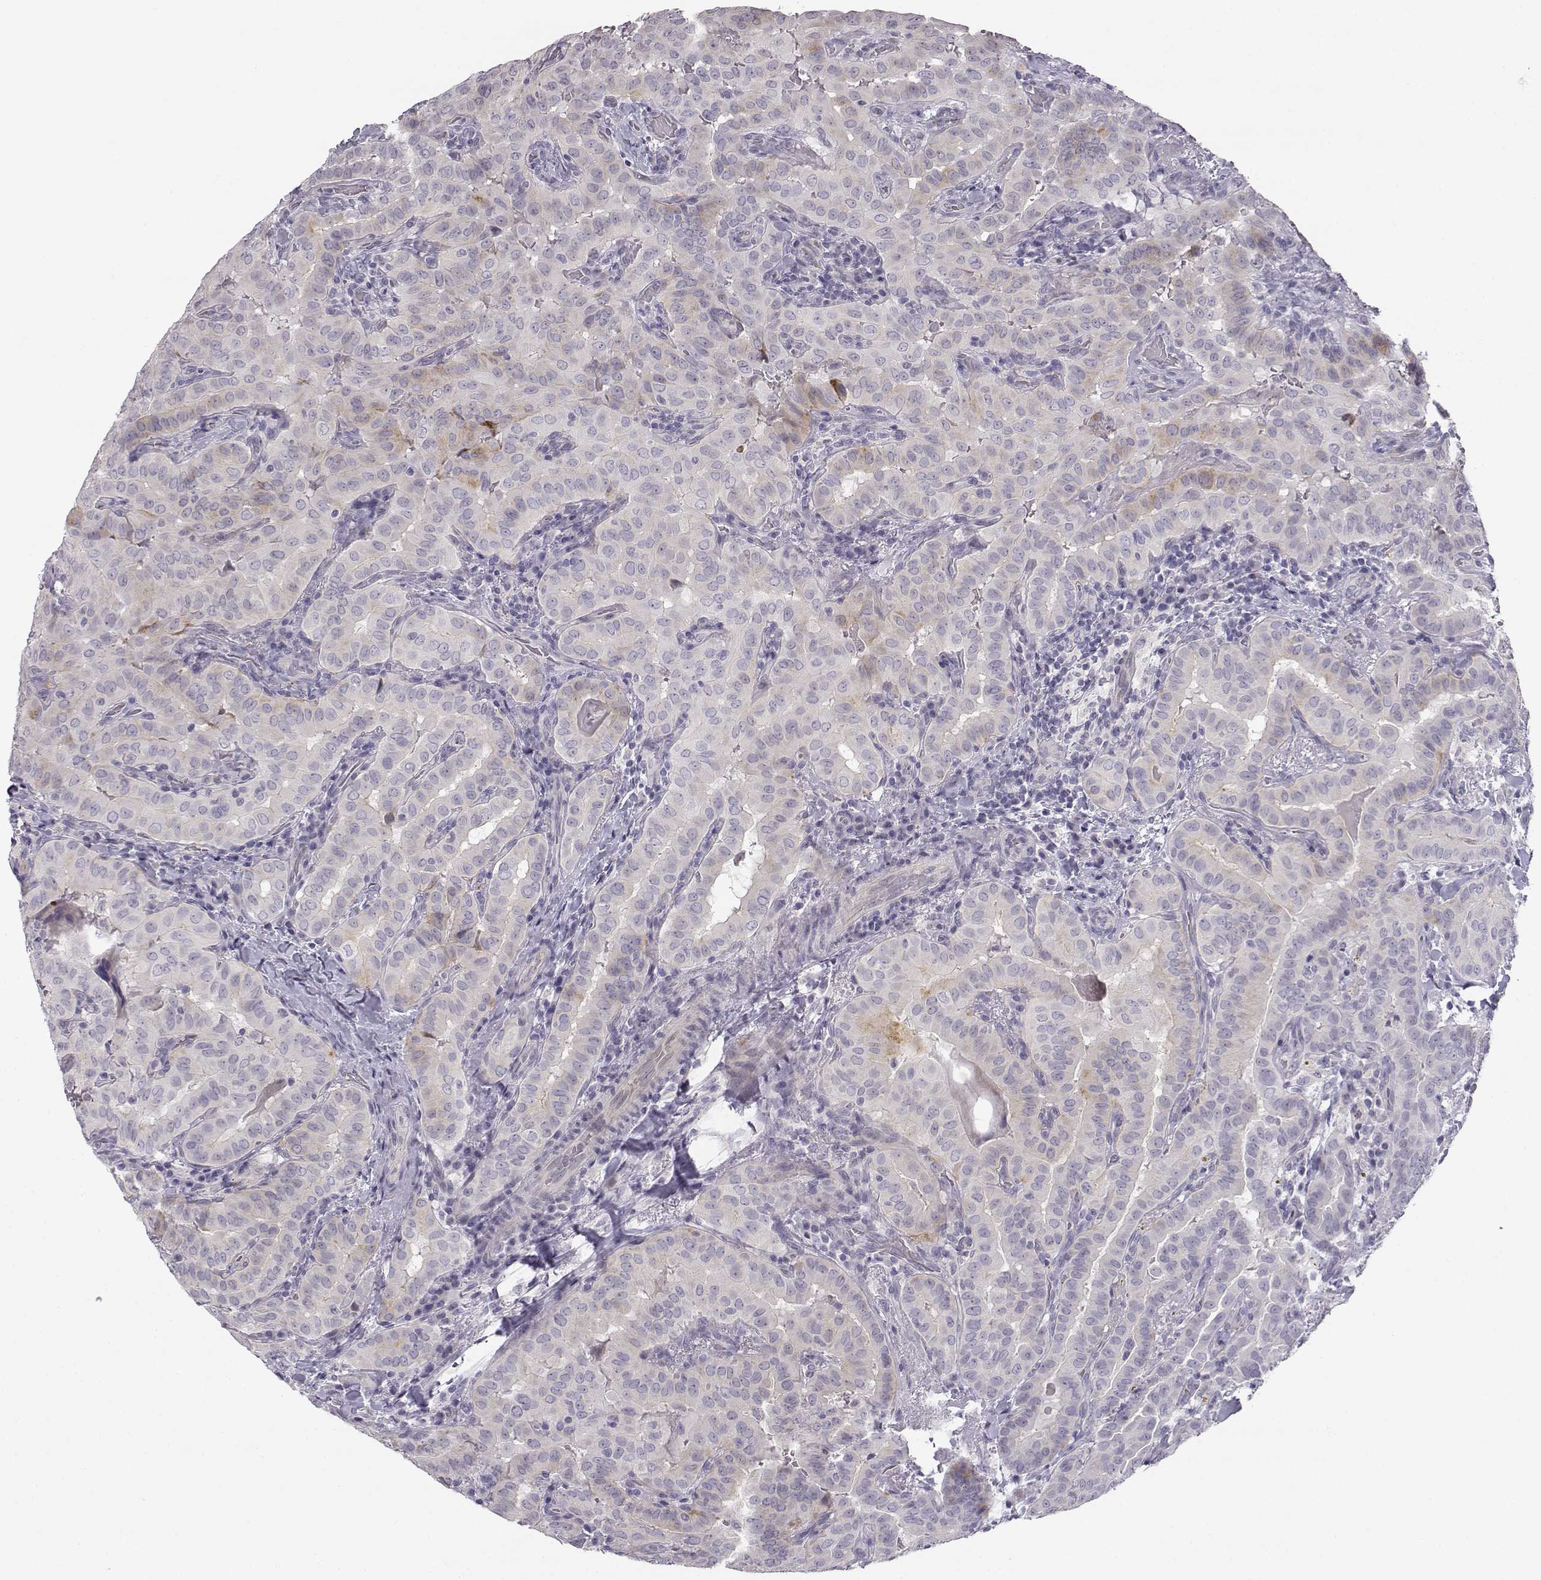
{"staining": {"intensity": "negative", "quantity": "none", "location": "none"}, "tissue": "thyroid cancer", "cell_type": "Tumor cells", "image_type": "cancer", "snomed": [{"axis": "morphology", "description": "Papillary adenocarcinoma, NOS"}, {"axis": "morphology", "description": "Papillary adenoma metastatic"}, {"axis": "topography", "description": "Thyroid gland"}], "caption": "Protein analysis of thyroid papillary adenocarcinoma exhibits no significant expression in tumor cells.", "gene": "MYCBPAP", "patient": {"sex": "female", "age": 50}}